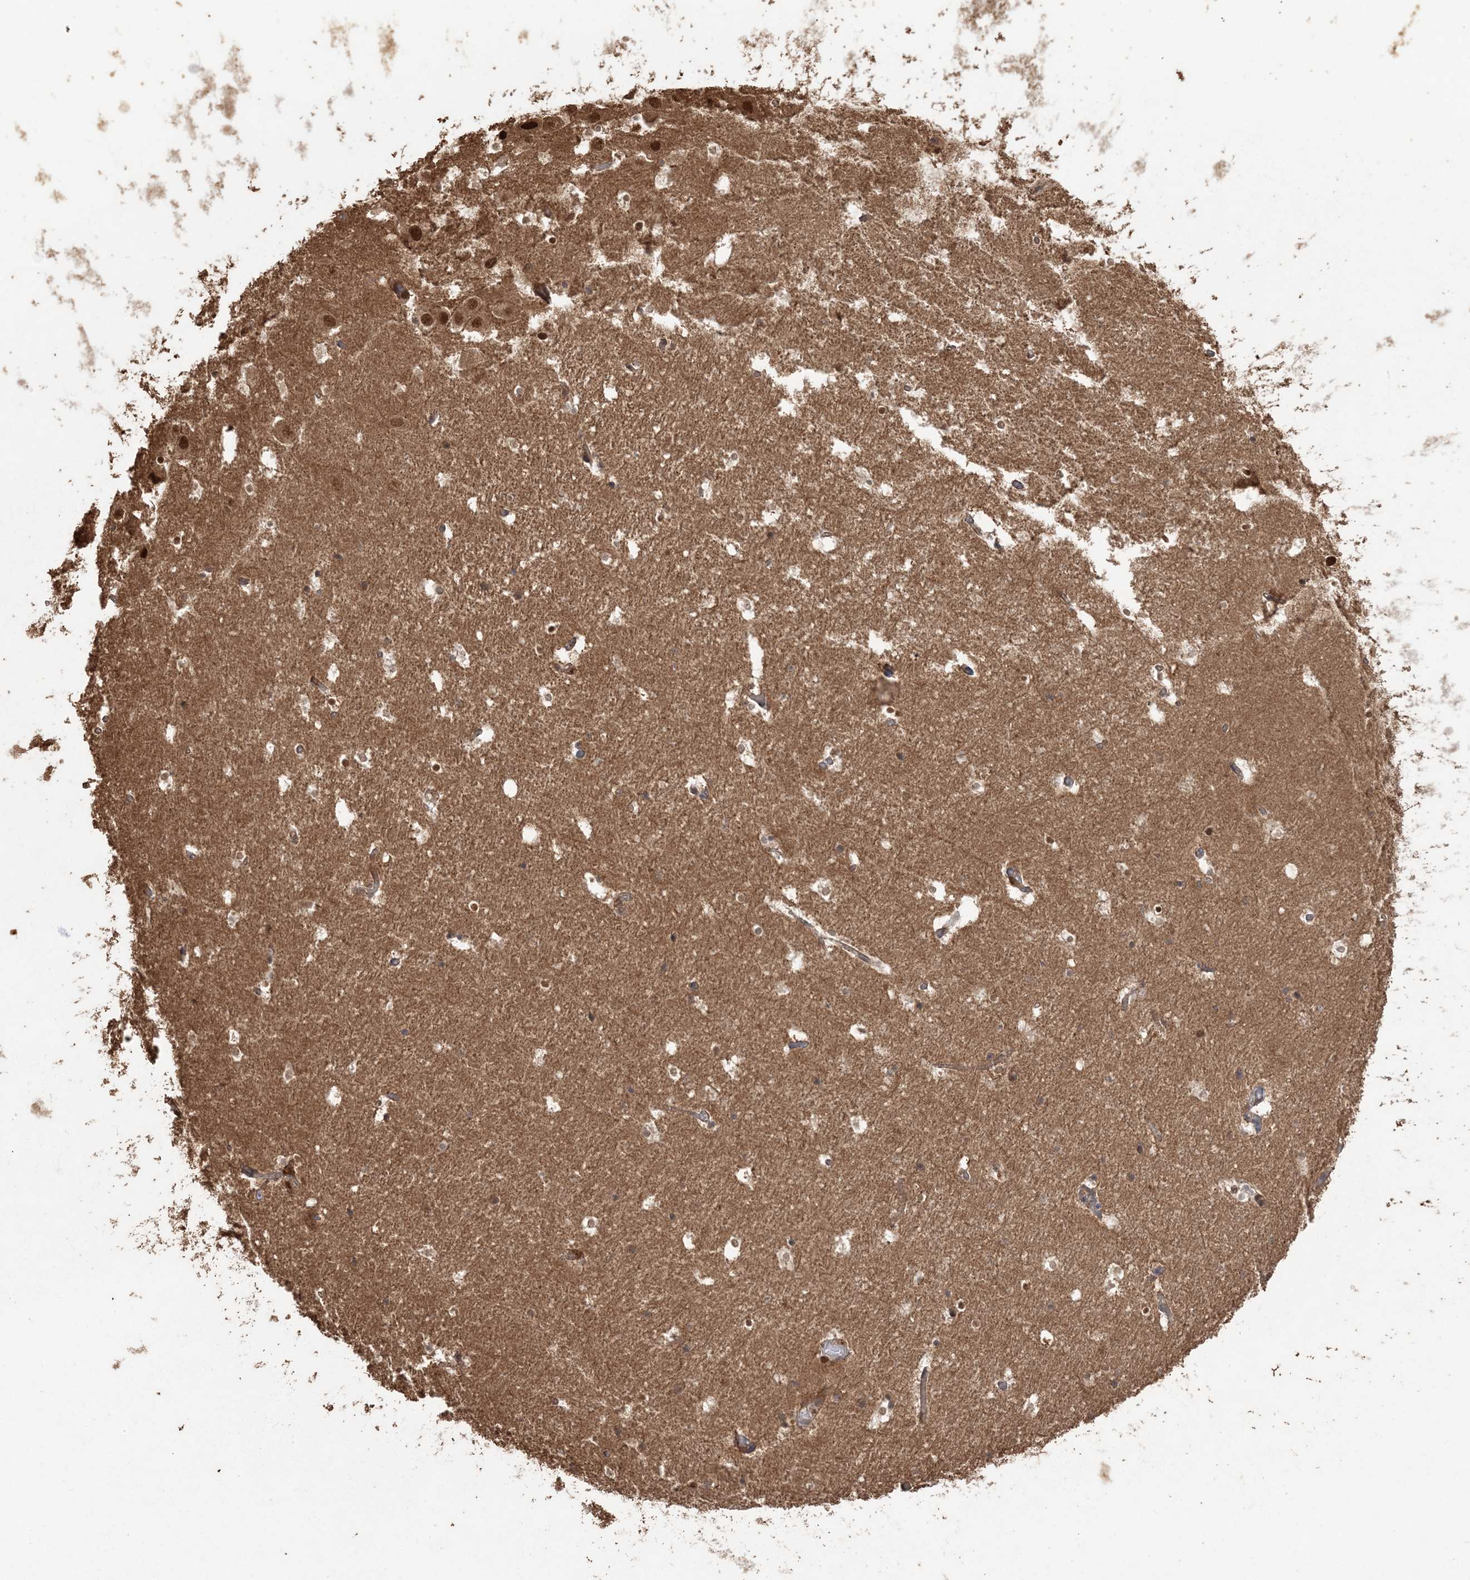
{"staining": {"intensity": "moderate", "quantity": "<25%", "location": "cytoplasmic/membranous,nuclear"}, "tissue": "hippocampus", "cell_type": "Glial cells", "image_type": "normal", "snomed": [{"axis": "morphology", "description": "Normal tissue, NOS"}, {"axis": "topography", "description": "Hippocampus"}], "caption": "Hippocampus stained for a protein shows moderate cytoplasmic/membranous,nuclear positivity in glial cells. Immunohistochemistry (ihc) stains the protein in brown and the nuclei are stained blue.", "gene": "CAB39", "patient": {"sex": "female", "age": 52}}